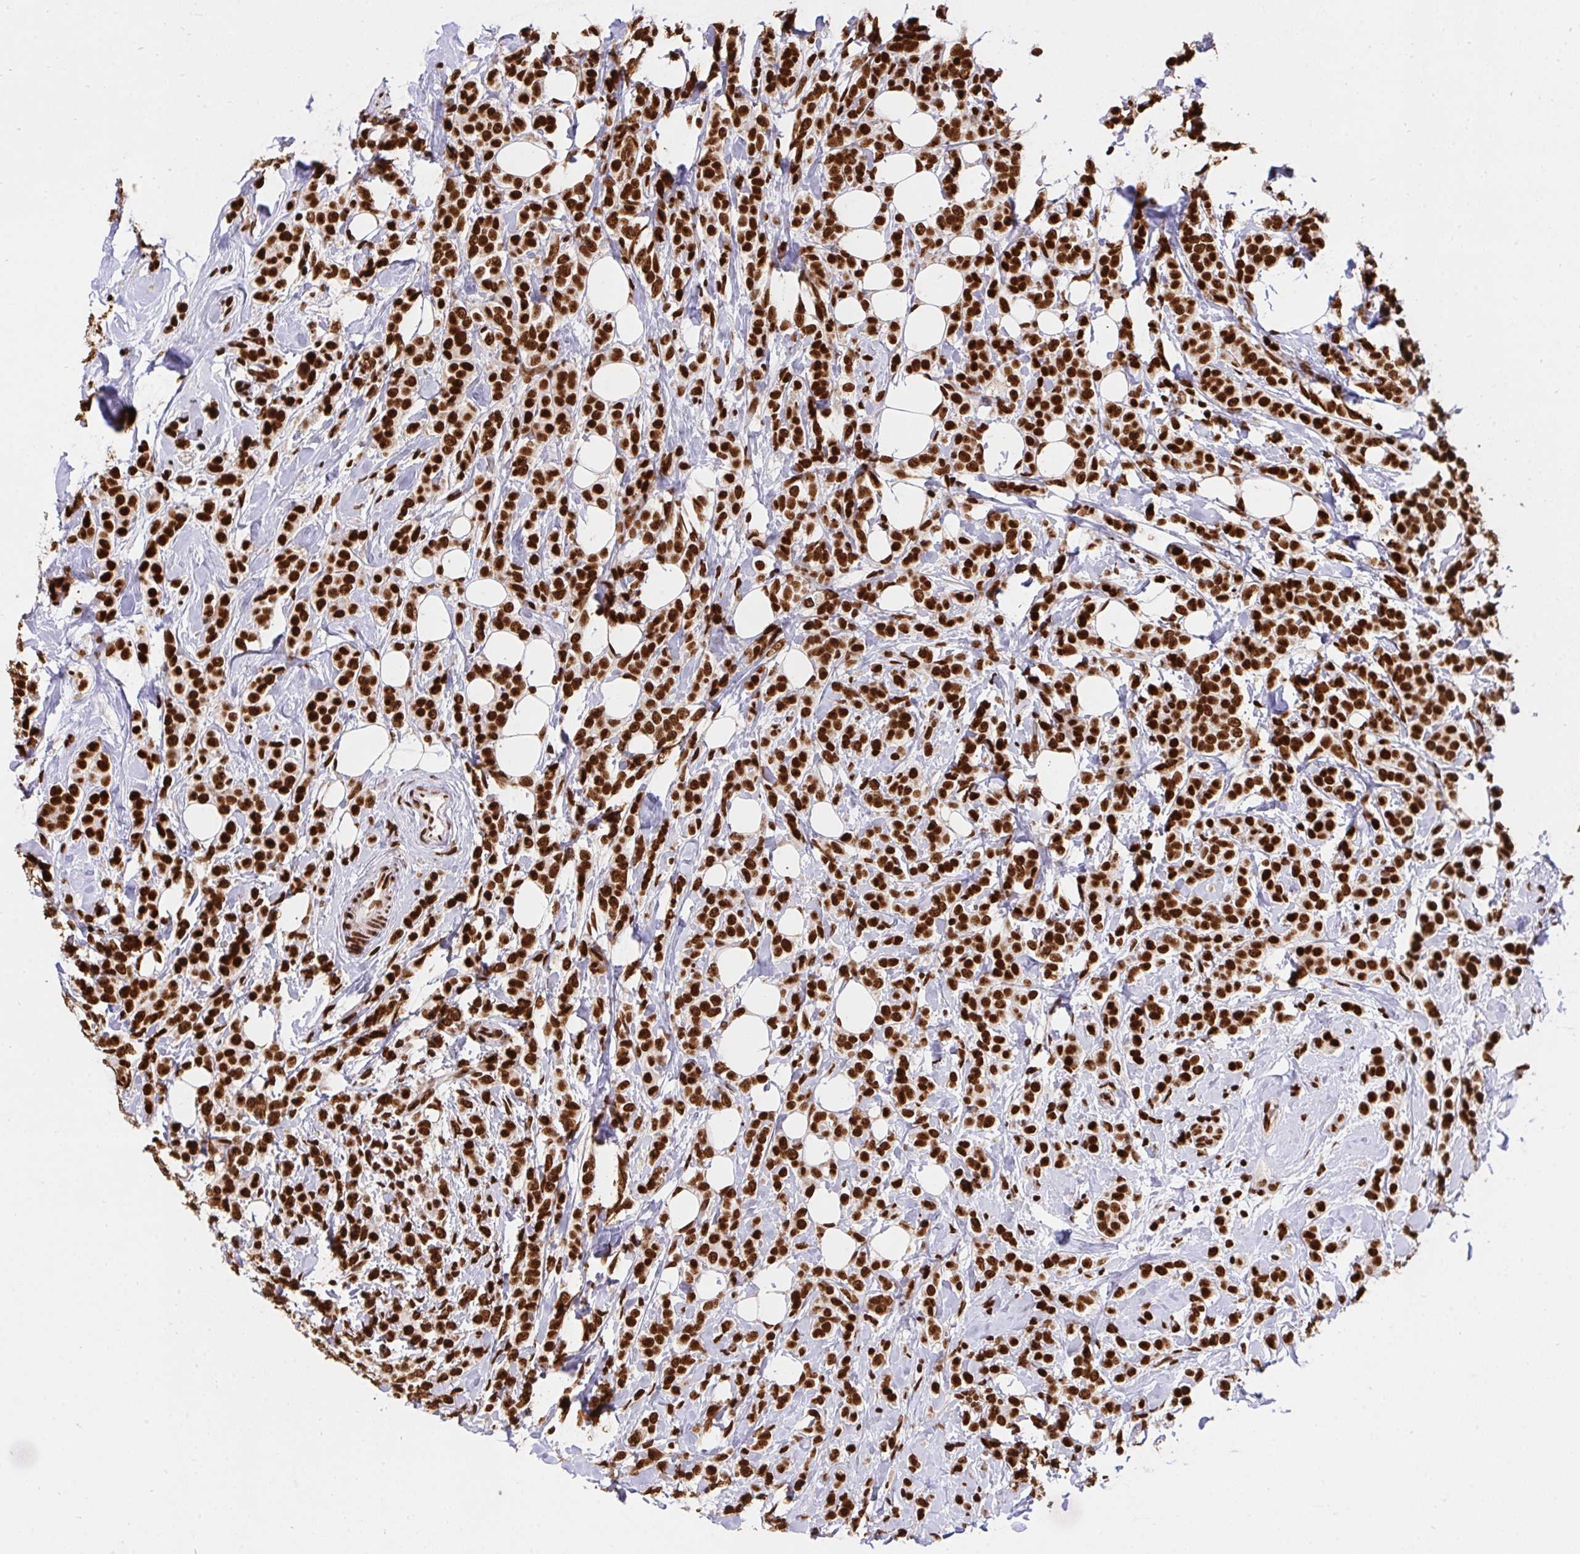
{"staining": {"intensity": "strong", "quantity": ">75%", "location": "nuclear"}, "tissue": "breast cancer", "cell_type": "Tumor cells", "image_type": "cancer", "snomed": [{"axis": "morphology", "description": "Lobular carcinoma"}, {"axis": "topography", "description": "Breast"}], "caption": "This is a photomicrograph of immunohistochemistry staining of breast cancer (lobular carcinoma), which shows strong positivity in the nuclear of tumor cells.", "gene": "HNRNPL", "patient": {"sex": "female", "age": 49}}